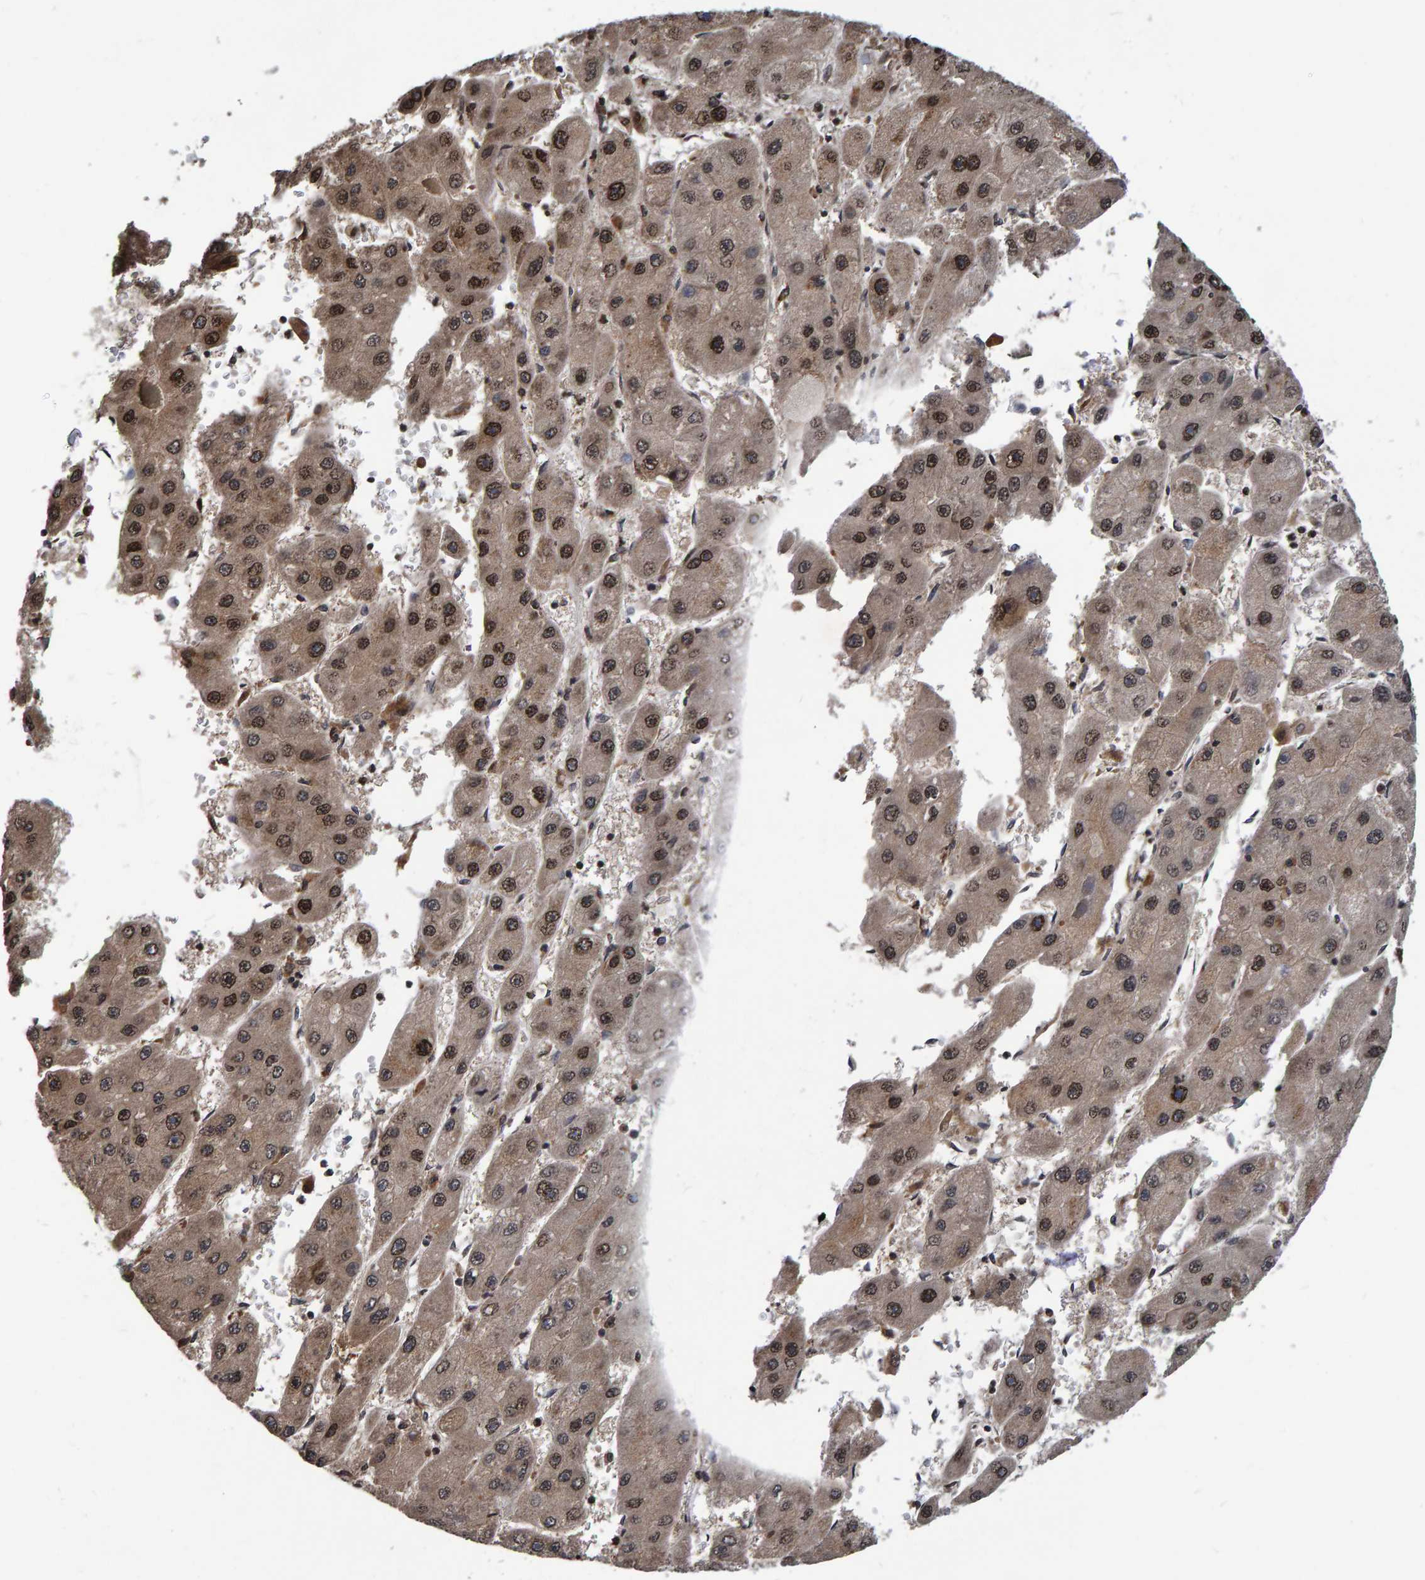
{"staining": {"intensity": "moderate", "quantity": ">75%", "location": "nuclear"}, "tissue": "liver cancer", "cell_type": "Tumor cells", "image_type": "cancer", "snomed": [{"axis": "morphology", "description": "Carcinoma, Hepatocellular, NOS"}, {"axis": "topography", "description": "Liver"}], "caption": "Human liver cancer stained with a brown dye demonstrates moderate nuclear positive staining in about >75% of tumor cells.", "gene": "GAB2", "patient": {"sex": "female", "age": 61}}